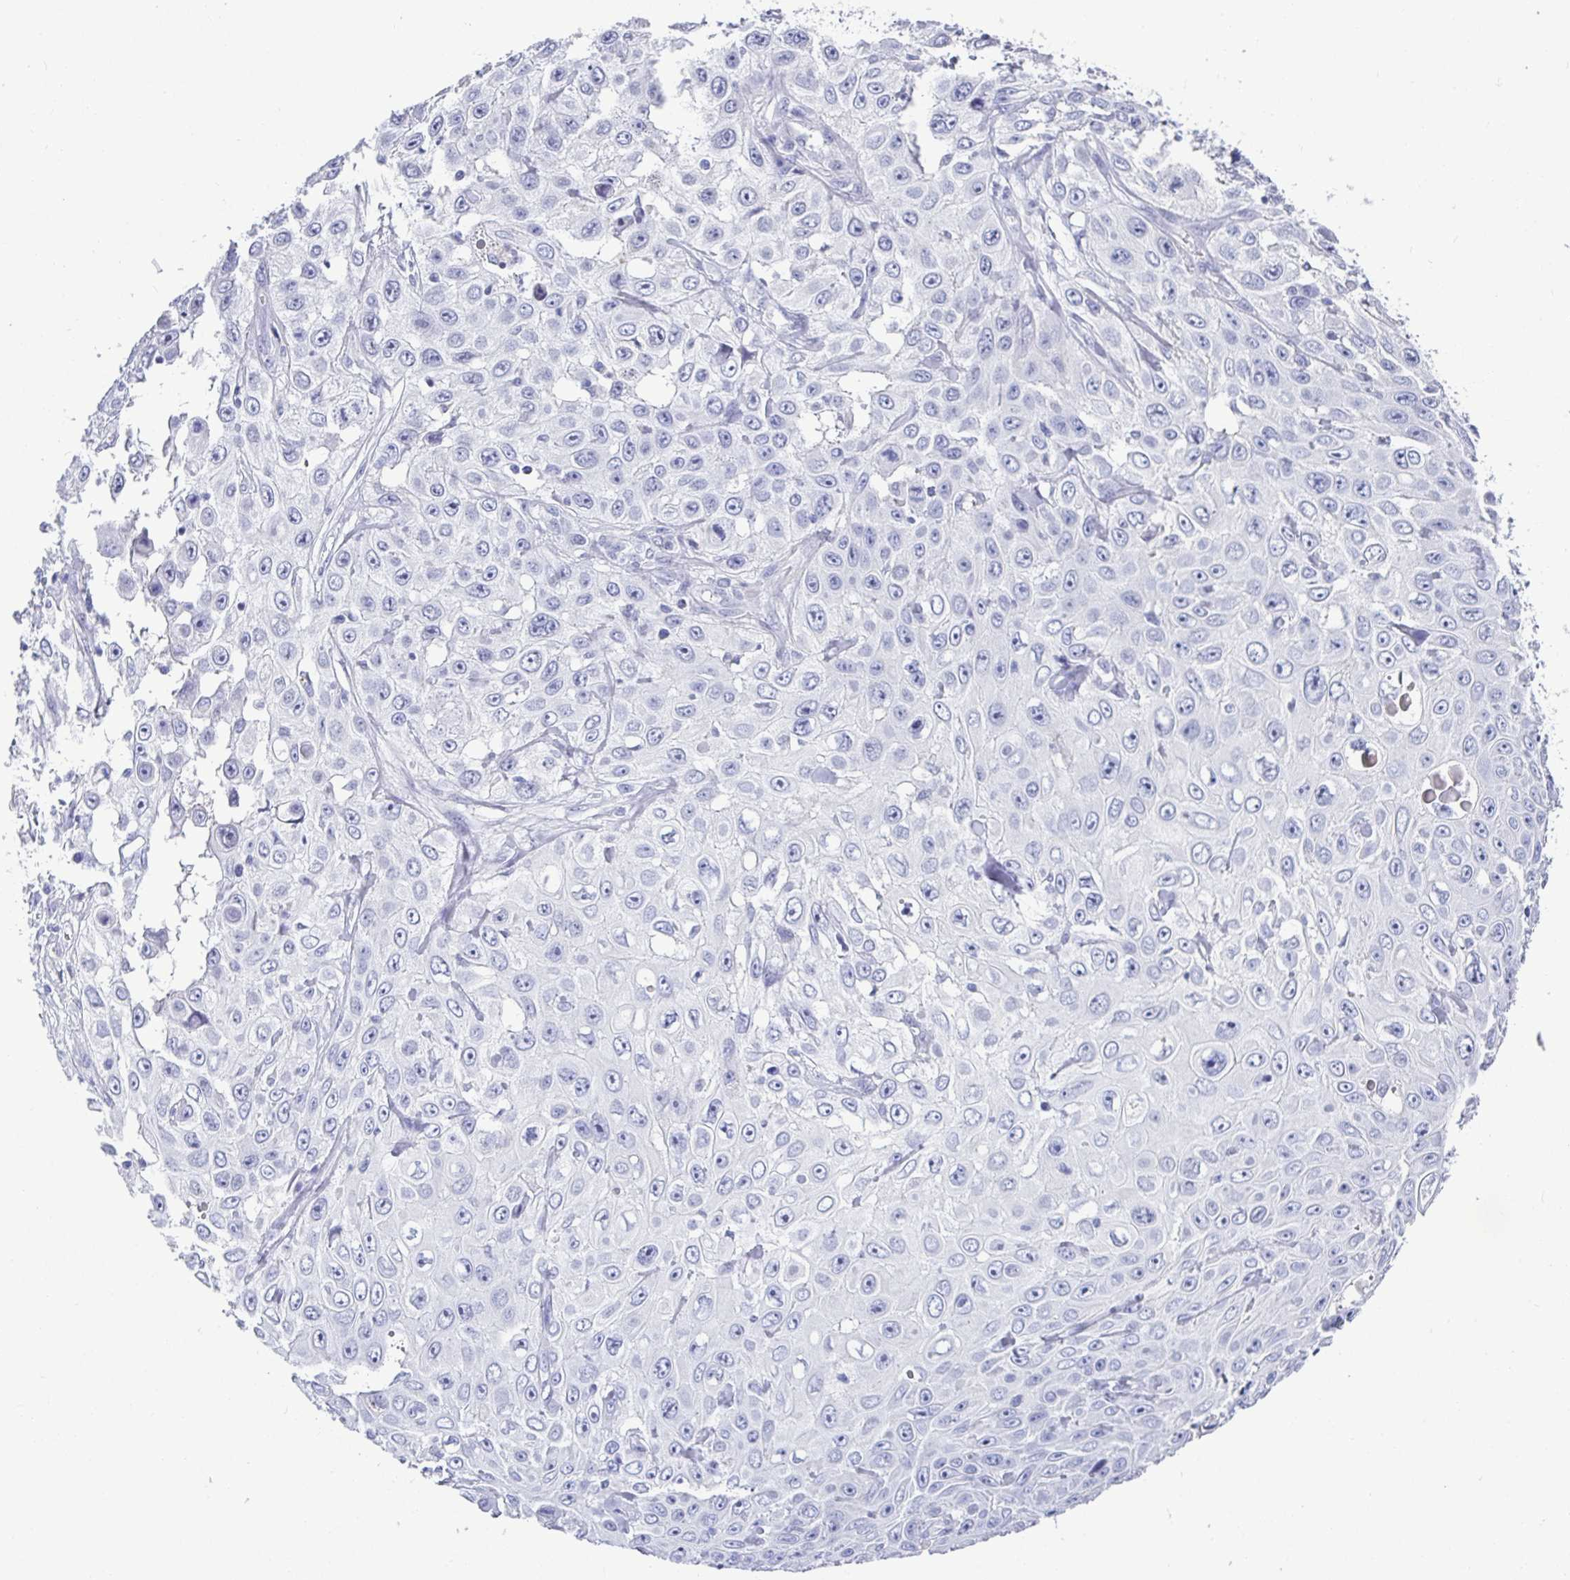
{"staining": {"intensity": "negative", "quantity": "none", "location": "none"}, "tissue": "skin cancer", "cell_type": "Tumor cells", "image_type": "cancer", "snomed": [{"axis": "morphology", "description": "Squamous cell carcinoma, NOS"}, {"axis": "topography", "description": "Skin"}], "caption": "This image is of skin cancer stained with immunohistochemistry (IHC) to label a protein in brown with the nuclei are counter-stained blue. There is no staining in tumor cells.", "gene": "TMEM241", "patient": {"sex": "male", "age": 82}}